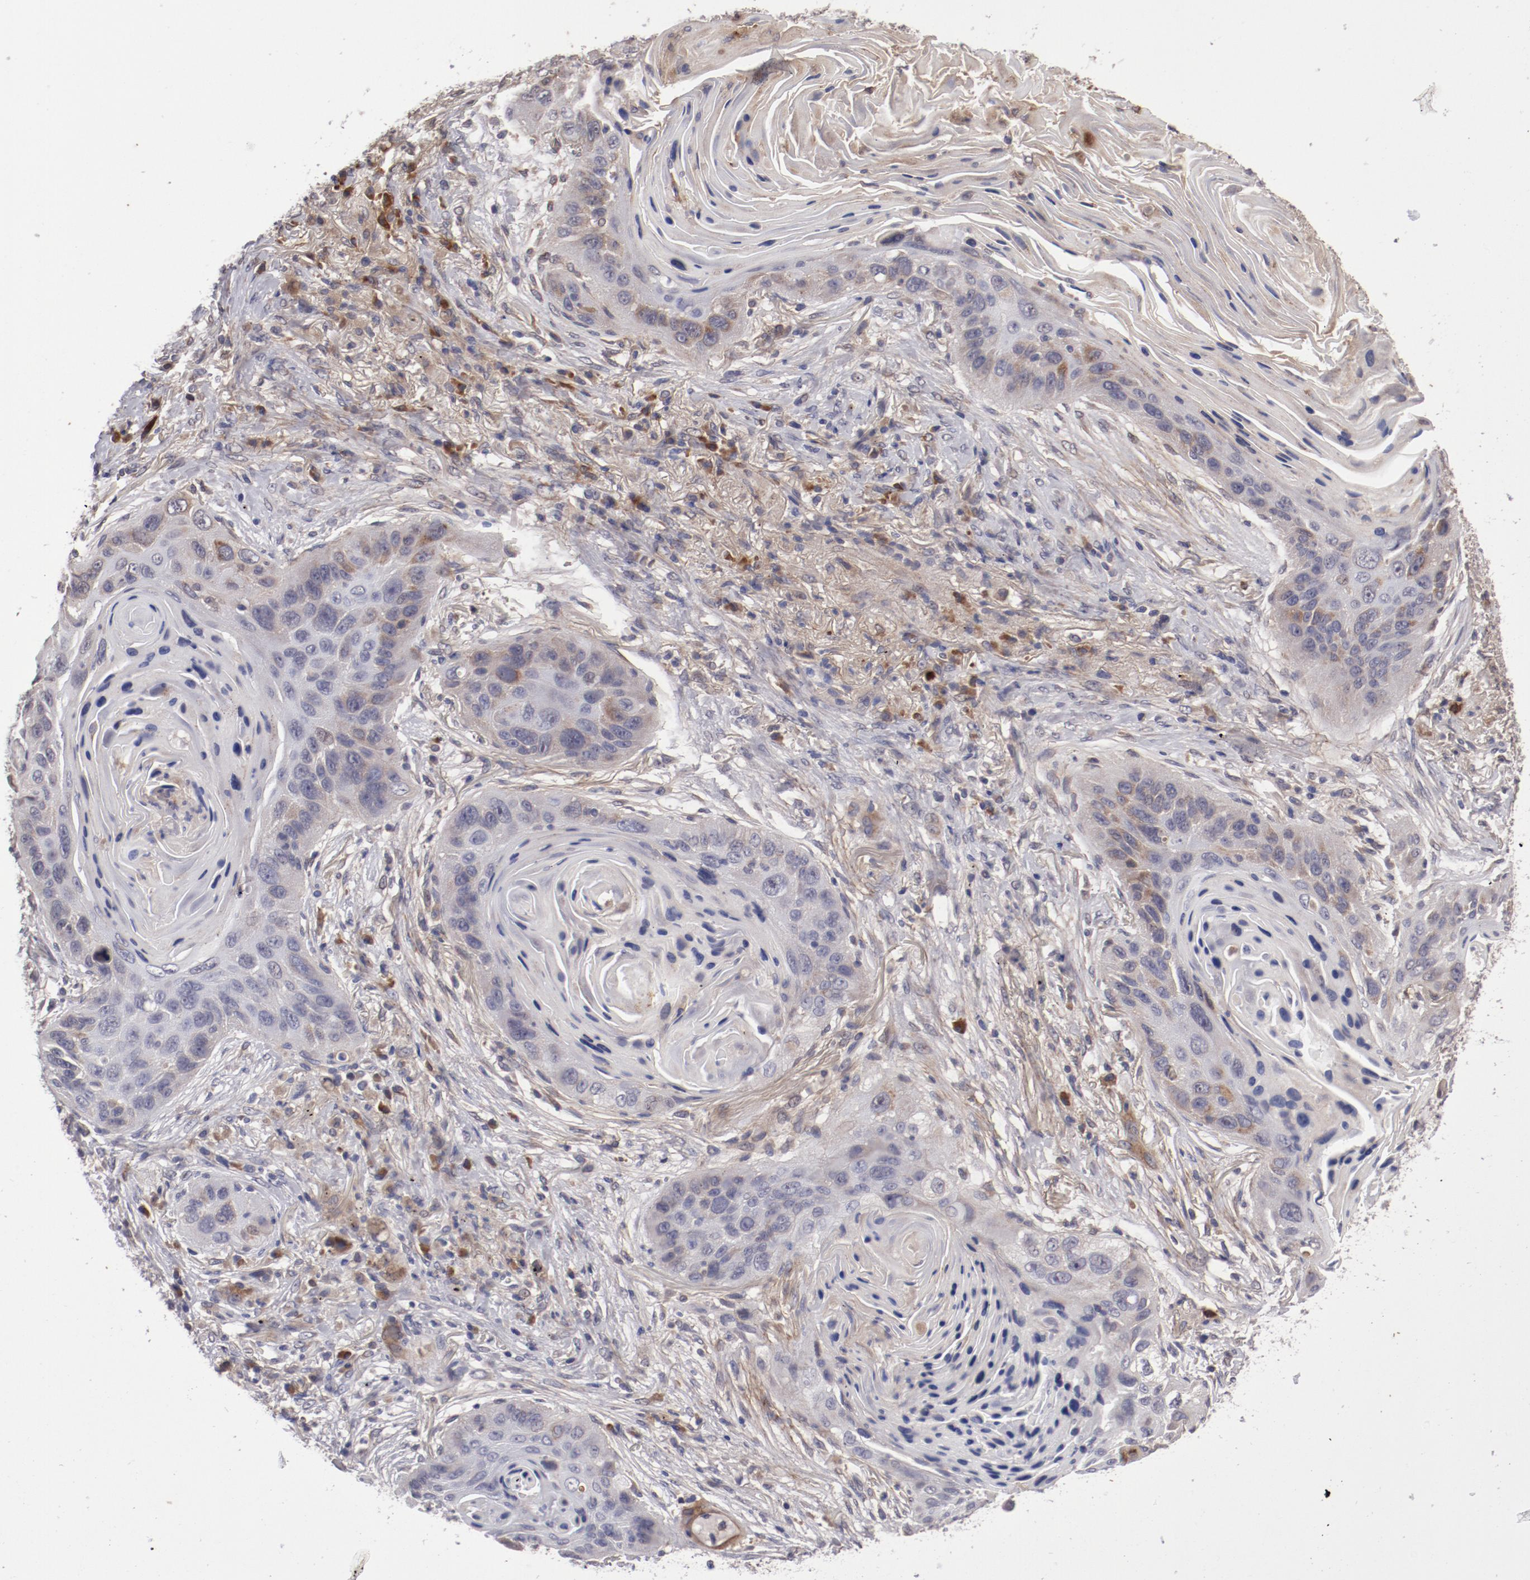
{"staining": {"intensity": "weak", "quantity": "<25%", "location": "cytoplasmic/membranous"}, "tissue": "lung cancer", "cell_type": "Tumor cells", "image_type": "cancer", "snomed": [{"axis": "morphology", "description": "Squamous cell carcinoma, NOS"}, {"axis": "topography", "description": "Lung"}], "caption": "DAB immunohistochemical staining of human squamous cell carcinoma (lung) shows no significant positivity in tumor cells.", "gene": "IL12A", "patient": {"sex": "female", "age": 67}}